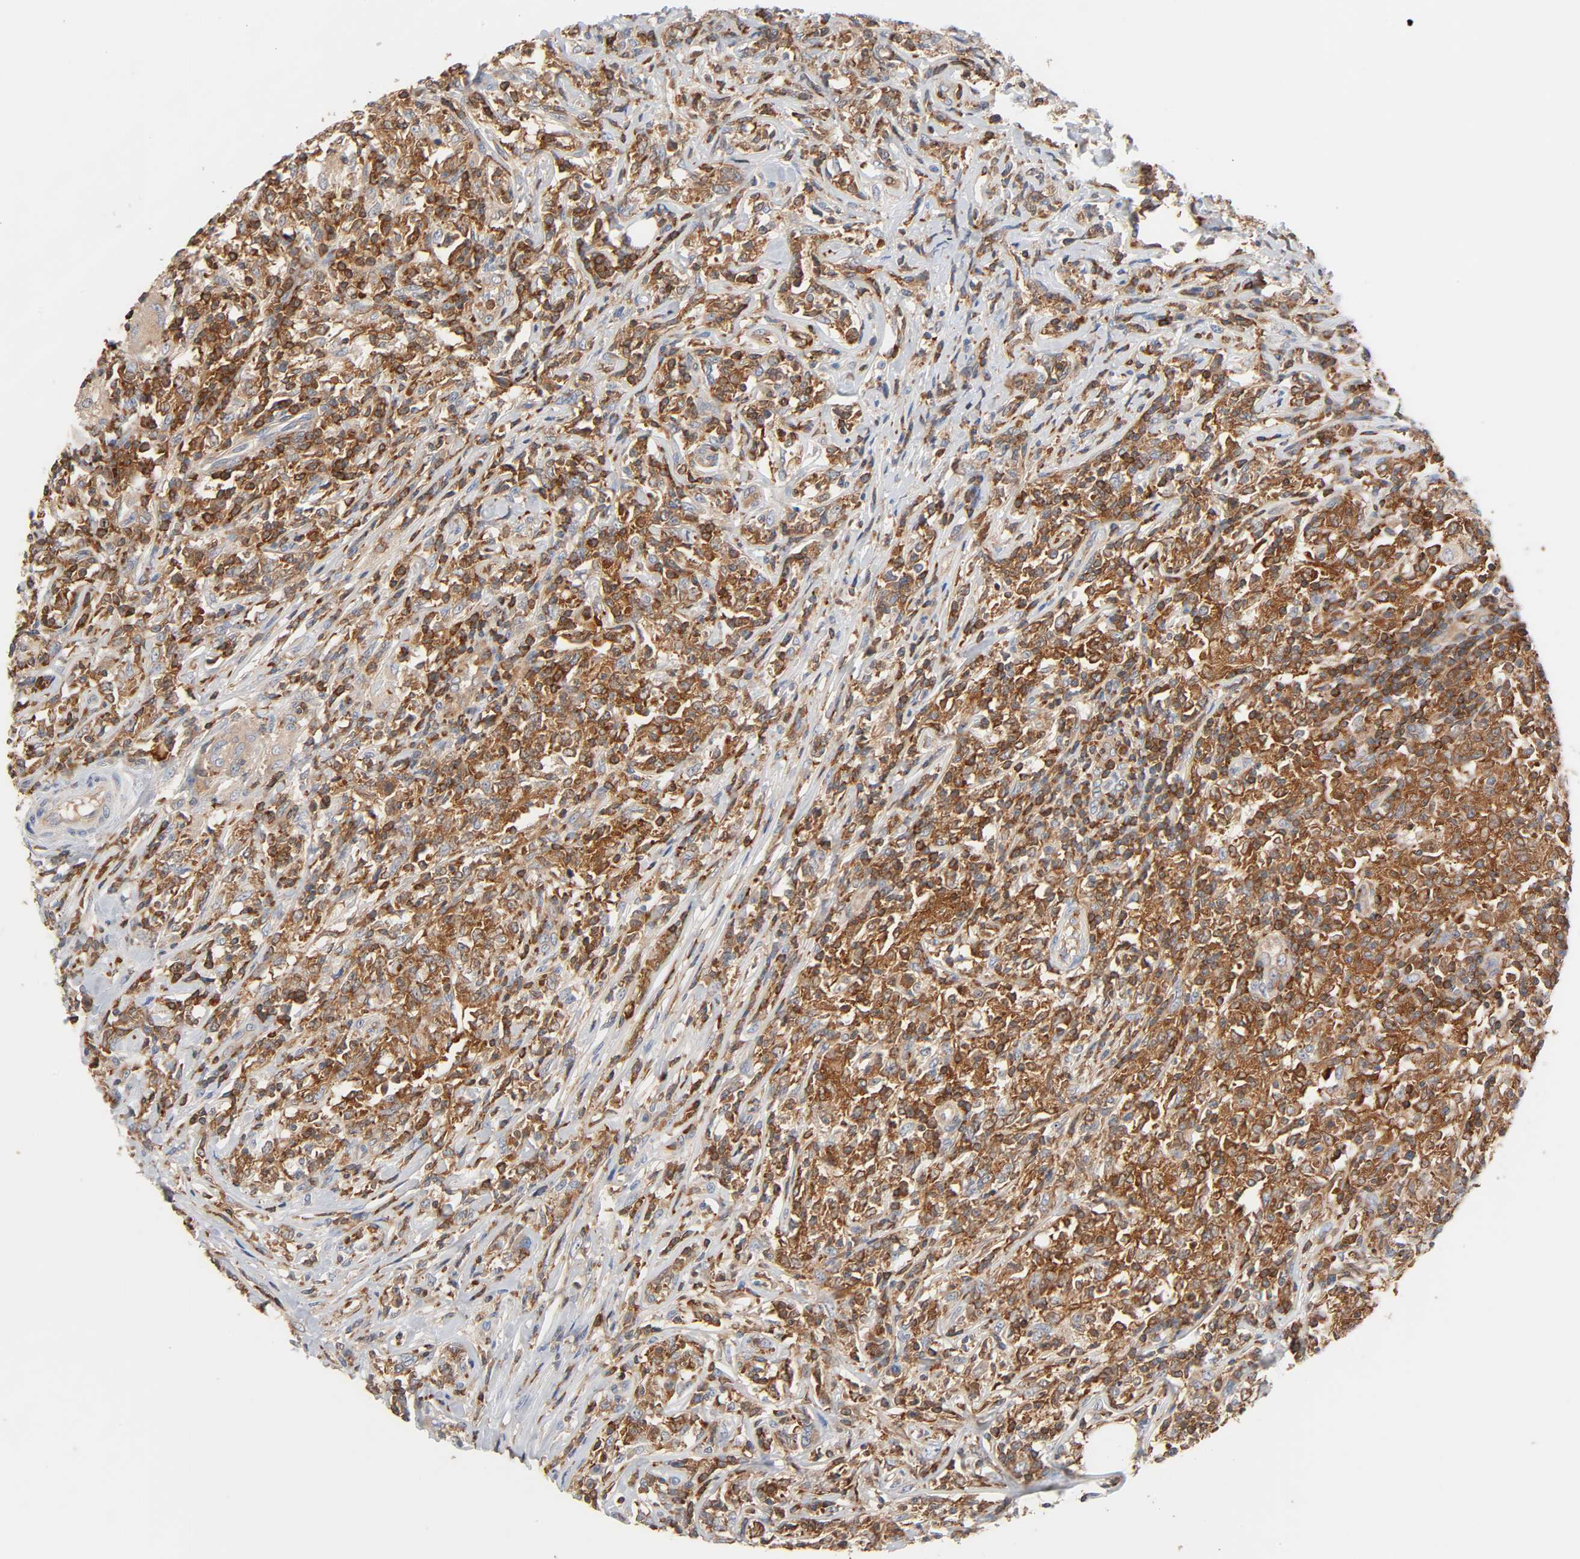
{"staining": {"intensity": "strong", "quantity": ">75%", "location": "cytoplasmic/membranous"}, "tissue": "lymphoma", "cell_type": "Tumor cells", "image_type": "cancer", "snomed": [{"axis": "morphology", "description": "Malignant lymphoma, non-Hodgkin's type, High grade"}, {"axis": "topography", "description": "Lymph node"}], "caption": "Immunohistochemistry photomicrograph of lymphoma stained for a protein (brown), which shows high levels of strong cytoplasmic/membranous staining in approximately >75% of tumor cells.", "gene": "BIN1", "patient": {"sex": "female", "age": 84}}